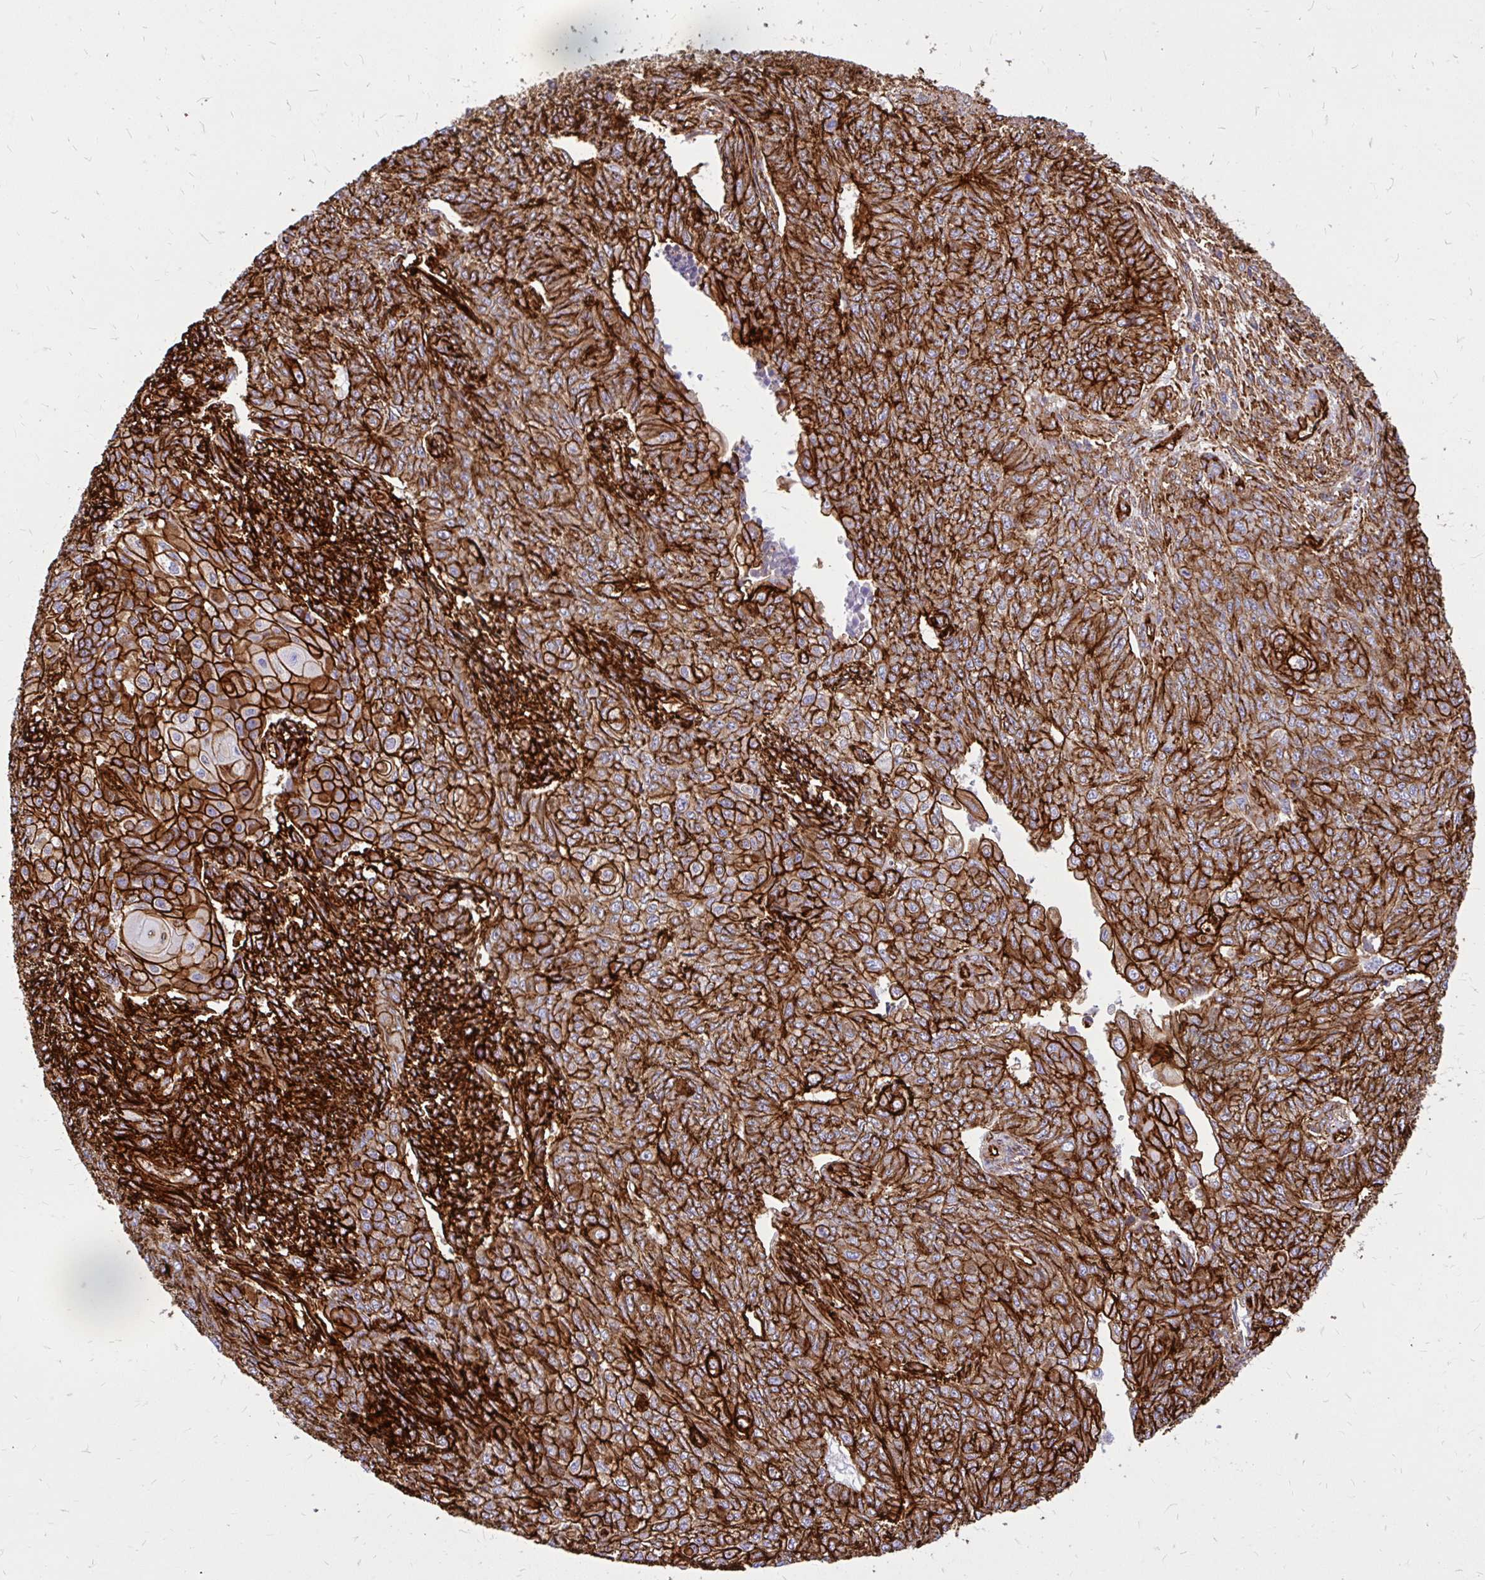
{"staining": {"intensity": "strong", "quantity": ">75%", "location": "cytoplasmic/membranous"}, "tissue": "endometrial cancer", "cell_type": "Tumor cells", "image_type": "cancer", "snomed": [{"axis": "morphology", "description": "Adenocarcinoma, NOS"}, {"axis": "topography", "description": "Endometrium"}], "caption": "Human endometrial cancer stained with a protein marker shows strong staining in tumor cells.", "gene": "MAP1LC3B", "patient": {"sex": "female", "age": 32}}